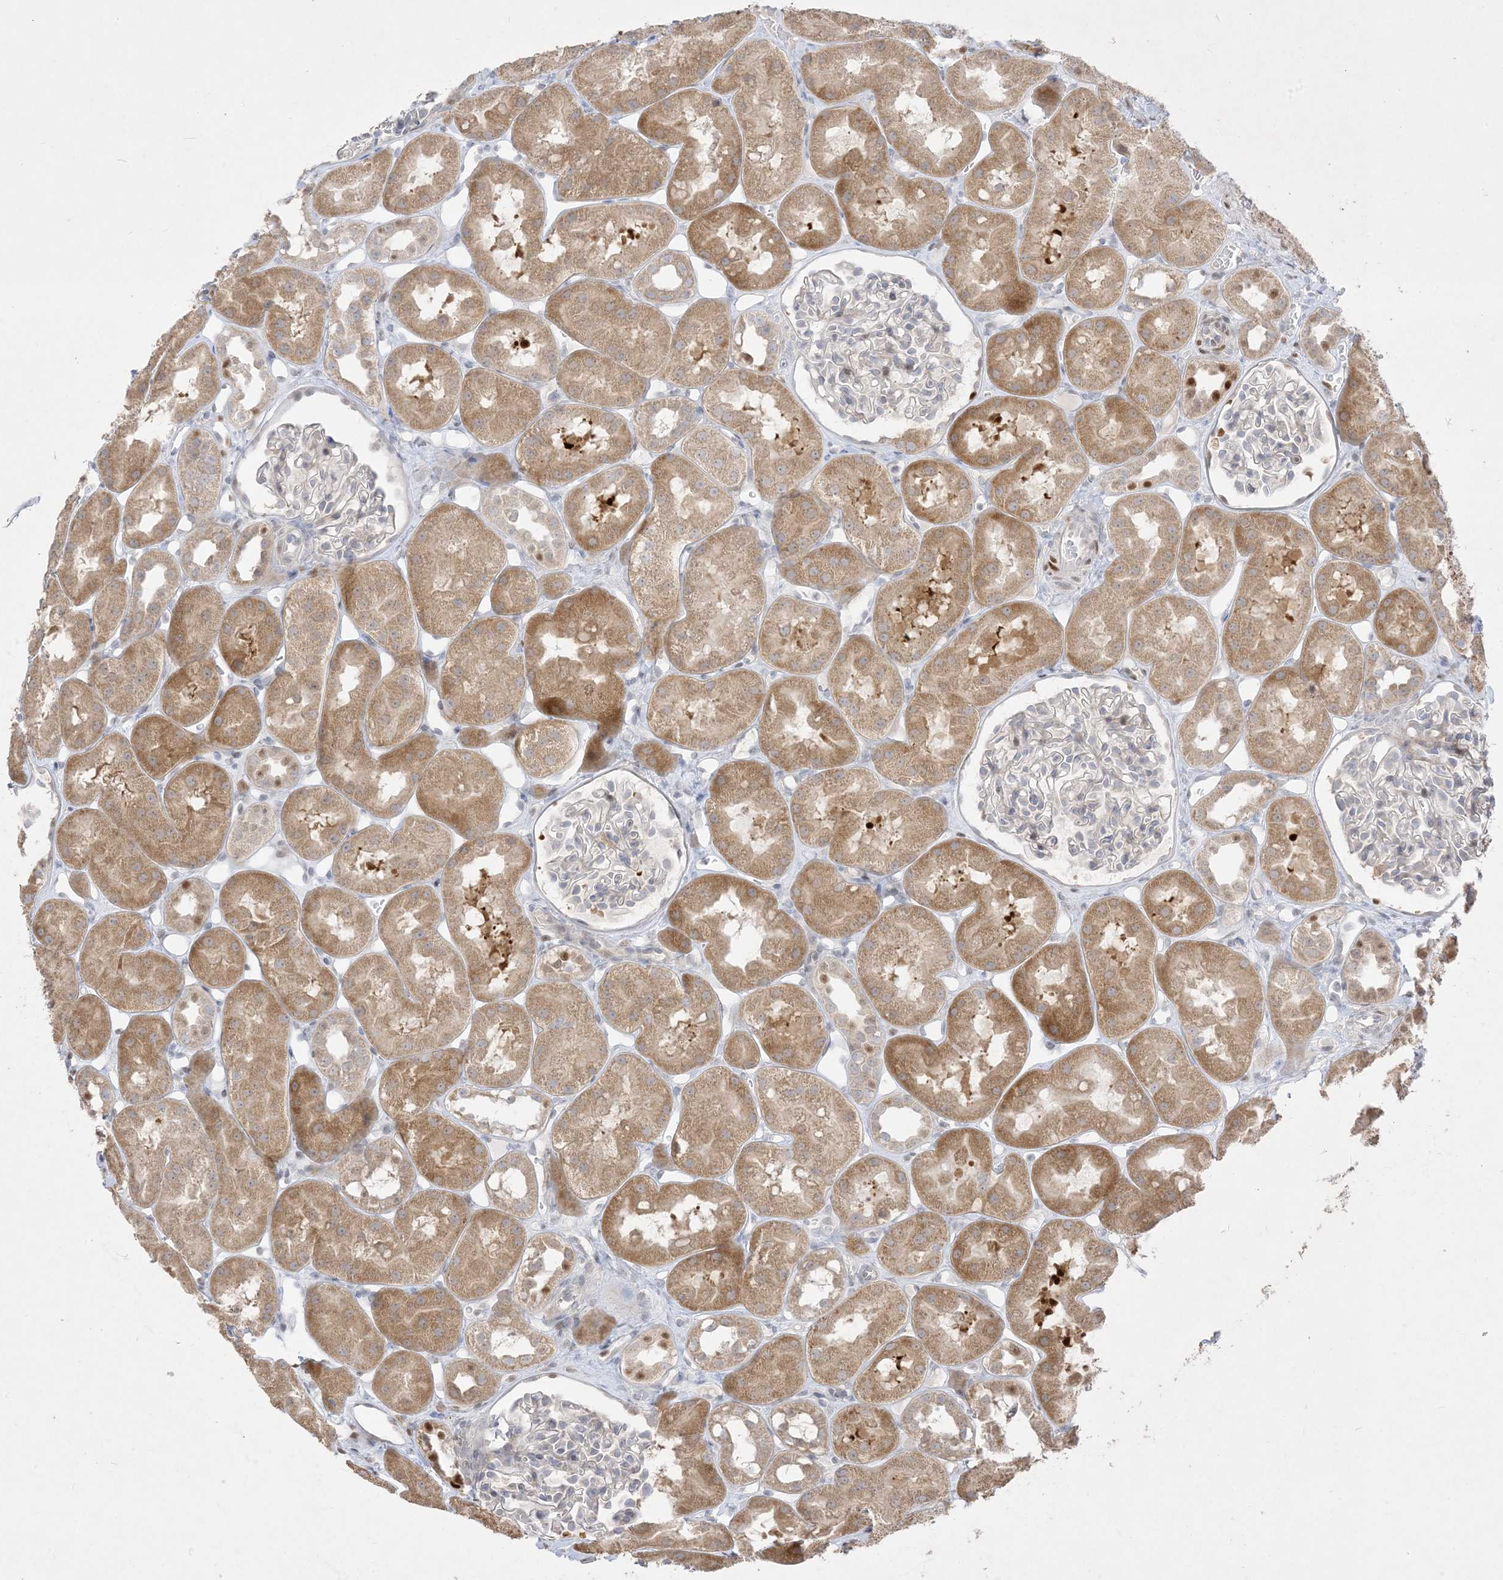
{"staining": {"intensity": "negative", "quantity": "none", "location": "none"}, "tissue": "kidney", "cell_type": "Cells in glomeruli", "image_type": "normal", "snomed": [{"axis": "morphology", "description": "Normal tissue, NOS"}, {"axis": "topography", "description": "Kidney"}], "caption": "A high-resolution histopathology image shows IHC staining of benign kidney, which displays no significant positivity in cells in glomeruli.", "gene": "BHLHE40", "patient": {"sex": "male", "age": 16}}